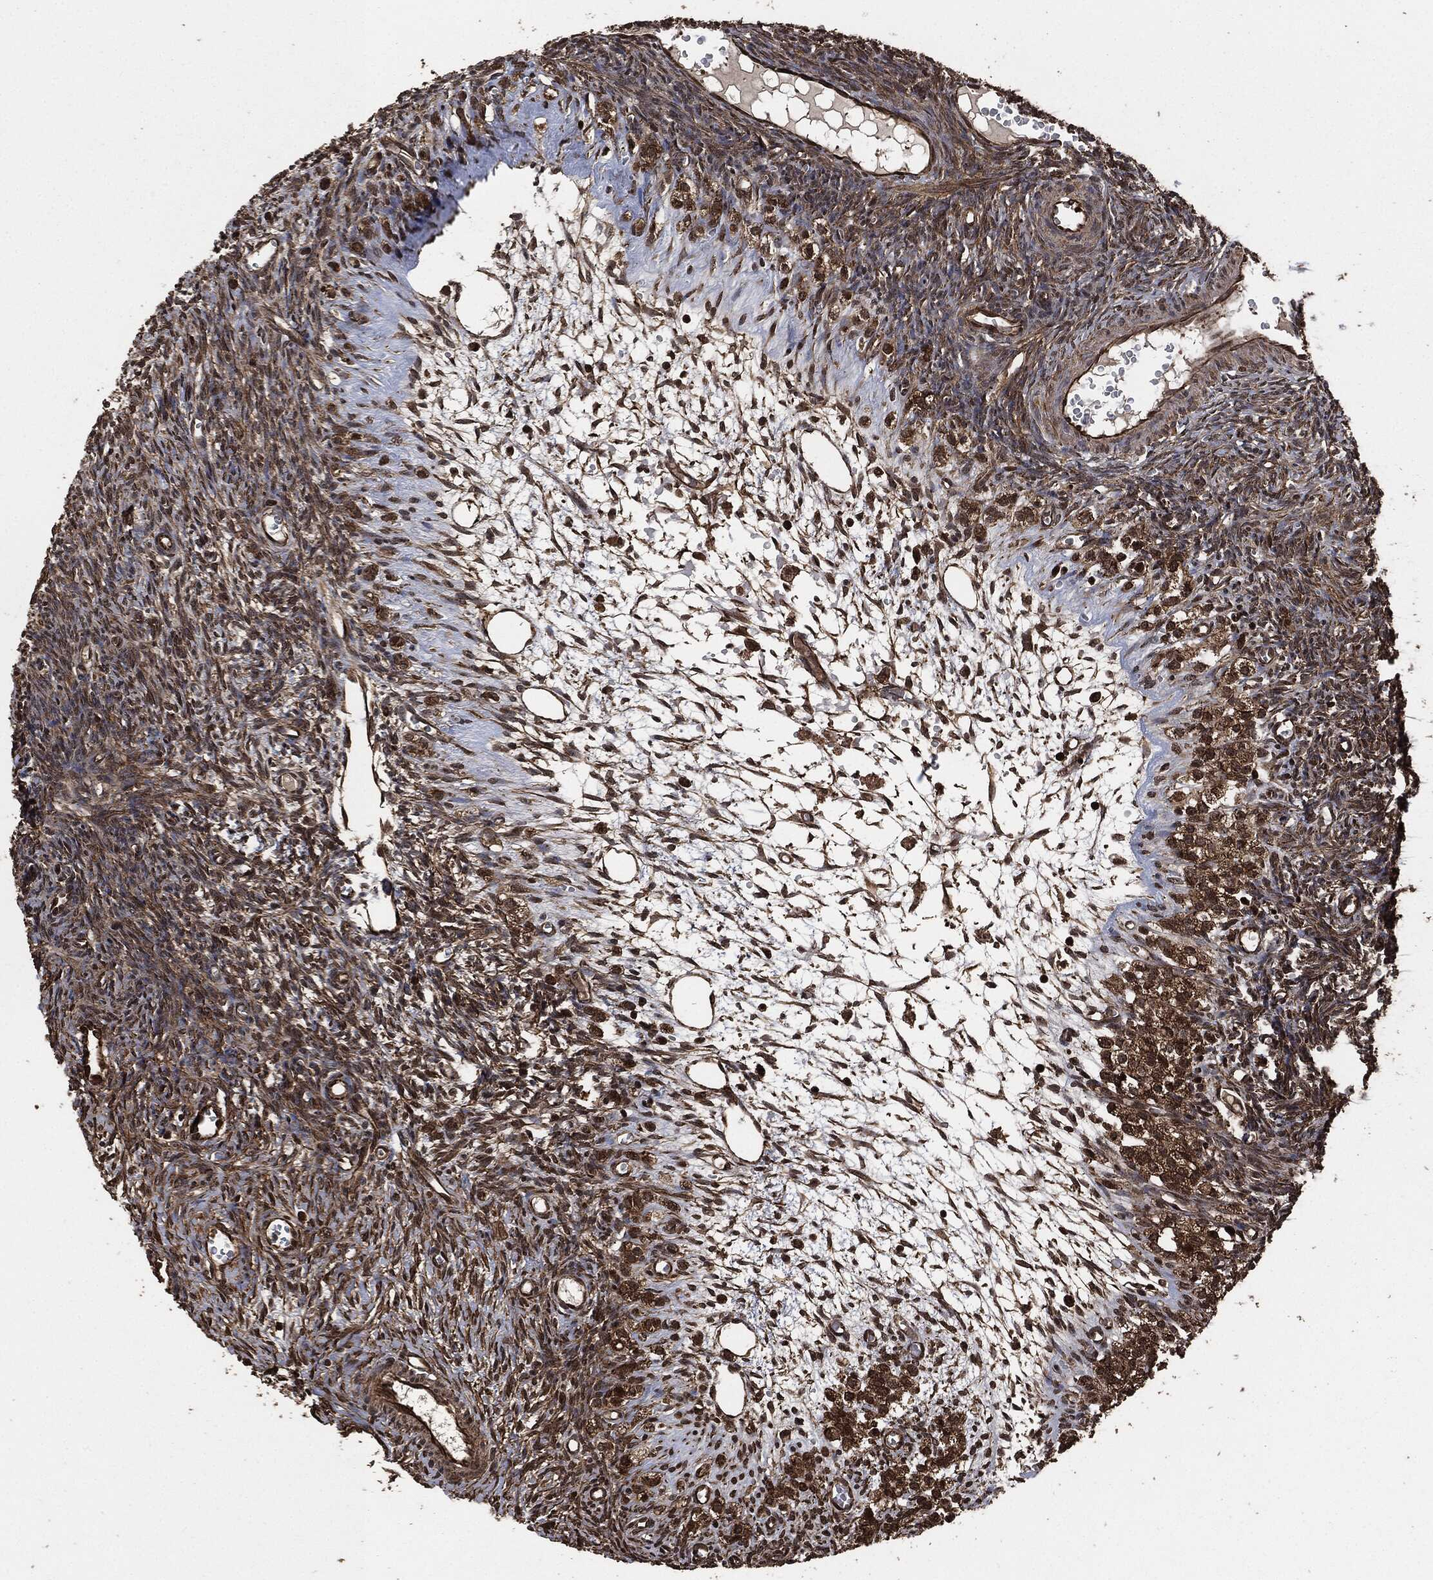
{"staining": {"intensity": "strong", "quantity": ">75%", "location": "cytoplasmic/membranous"}, "tissue": "ovary", "cell_type": "Follicle cells", "image_type": "normal", "snomed": [{"axis": "morphology", "description": "Normal tissue, NOS"}, {"axis": "topography", "description": "Ovary"}], "caption": "Immunohistochemical staining of normal ovary displays strong cytoplasmic/membranous protein expression in about >75% of follicle cells.", "gene": "HRAS", "patient": {"sex": "female", "age": 27}}